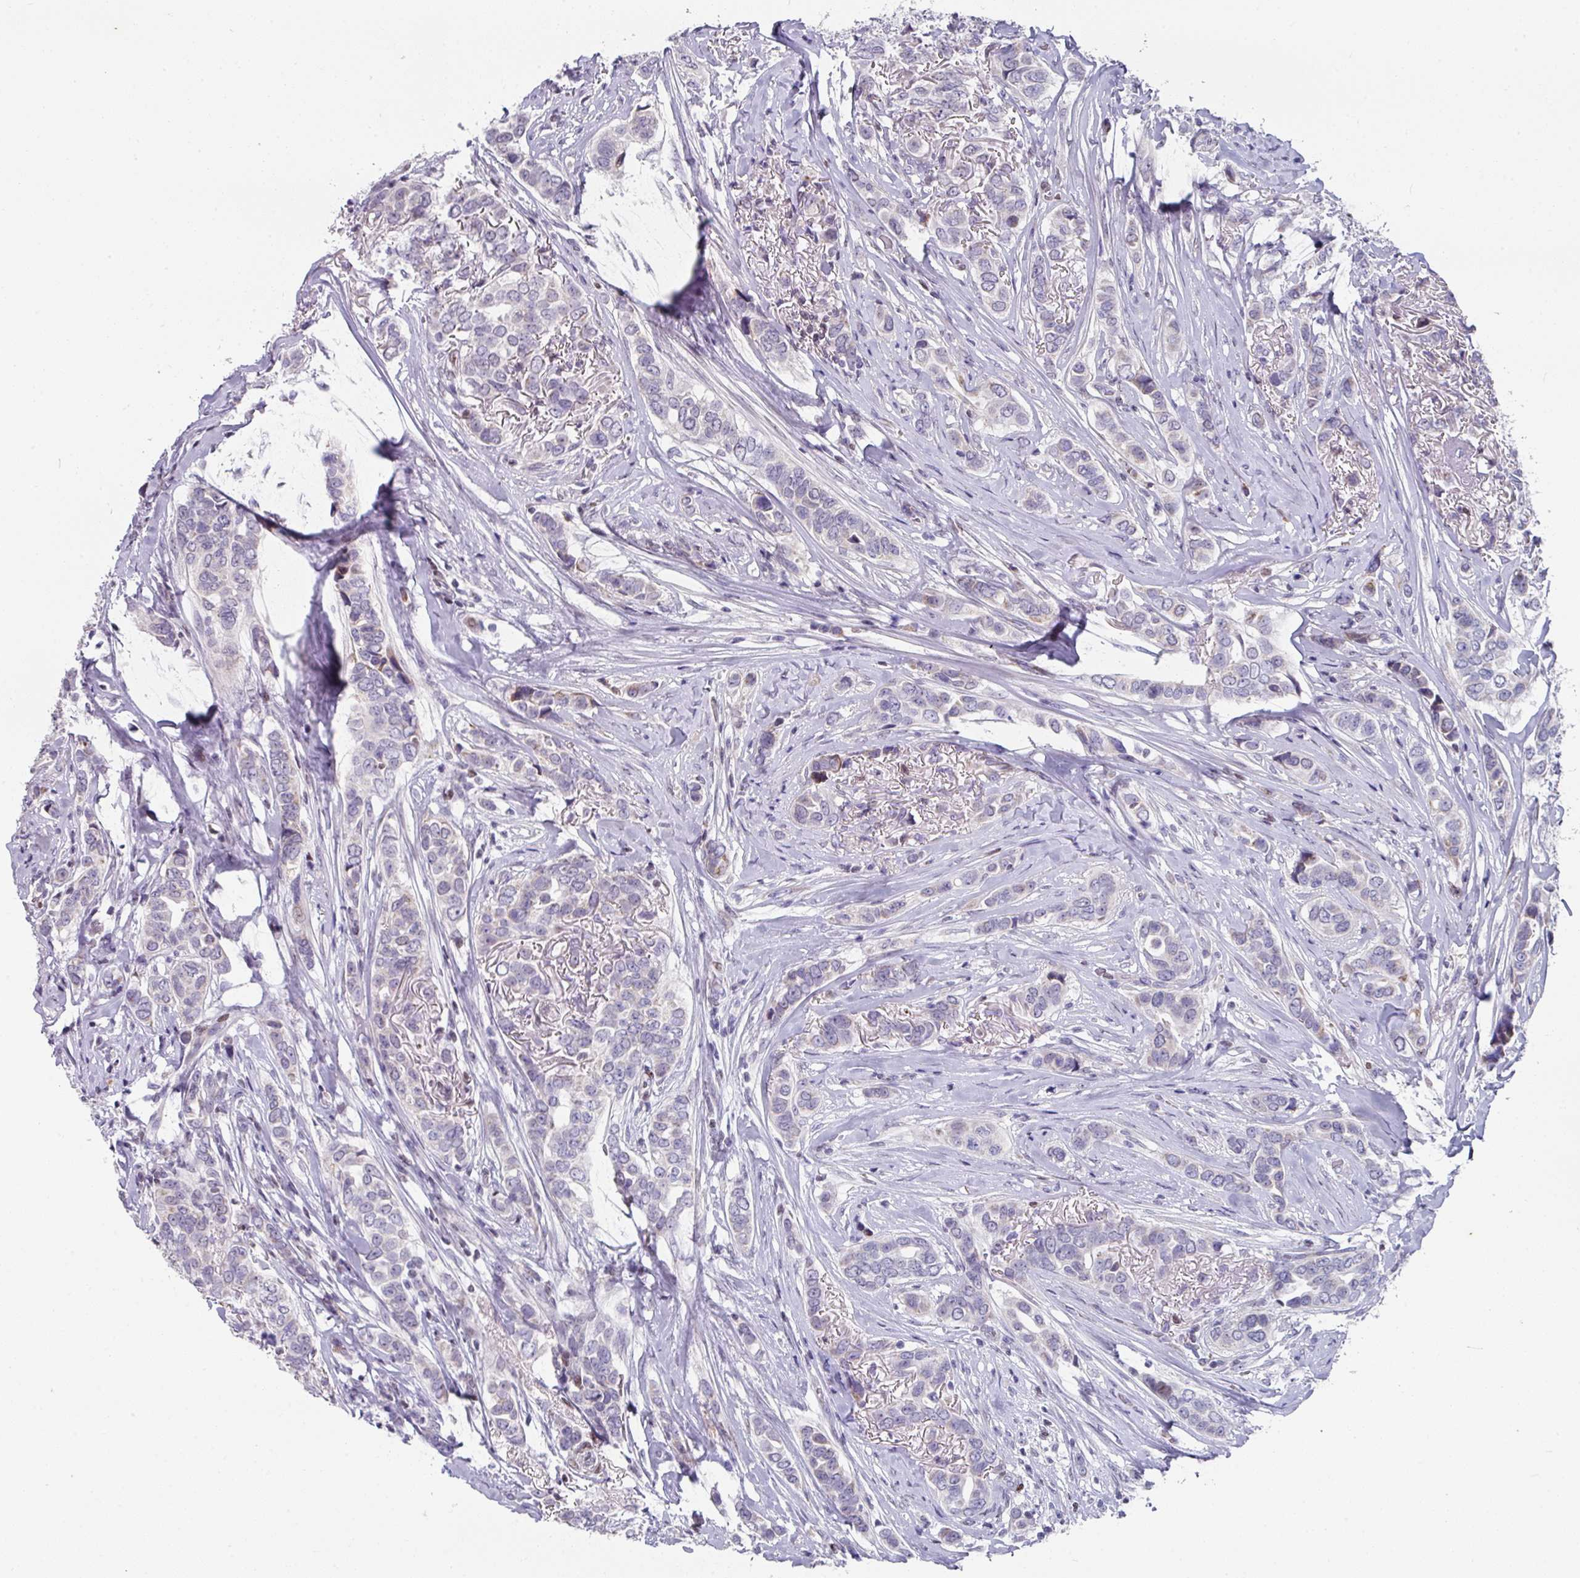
{"staining": {"intensity": "negative", "quantity": "none", "location": "none"}, "tissue": "breast cancer", "cell_type": "Tumor cells", "image_type": "cancer", "snomed": [{"axis": "morphology", "description": "Lobular carcinoma"}, {"axis": "topography", "description": "Breast"}], "caption": "Immunohistochemical staining of human breast cancer (lobular carcinoma) exhibits no significant staining in tumor cells. The staining was performed using DAB (3,3'-diaminobenzidine) to visualize the protein expression in brown, while the nuclei were stained in blue with hematoxylin (Magnification: 20x).", "gene": "CBX7", "patient": {"sex": "female", "age": 51}}